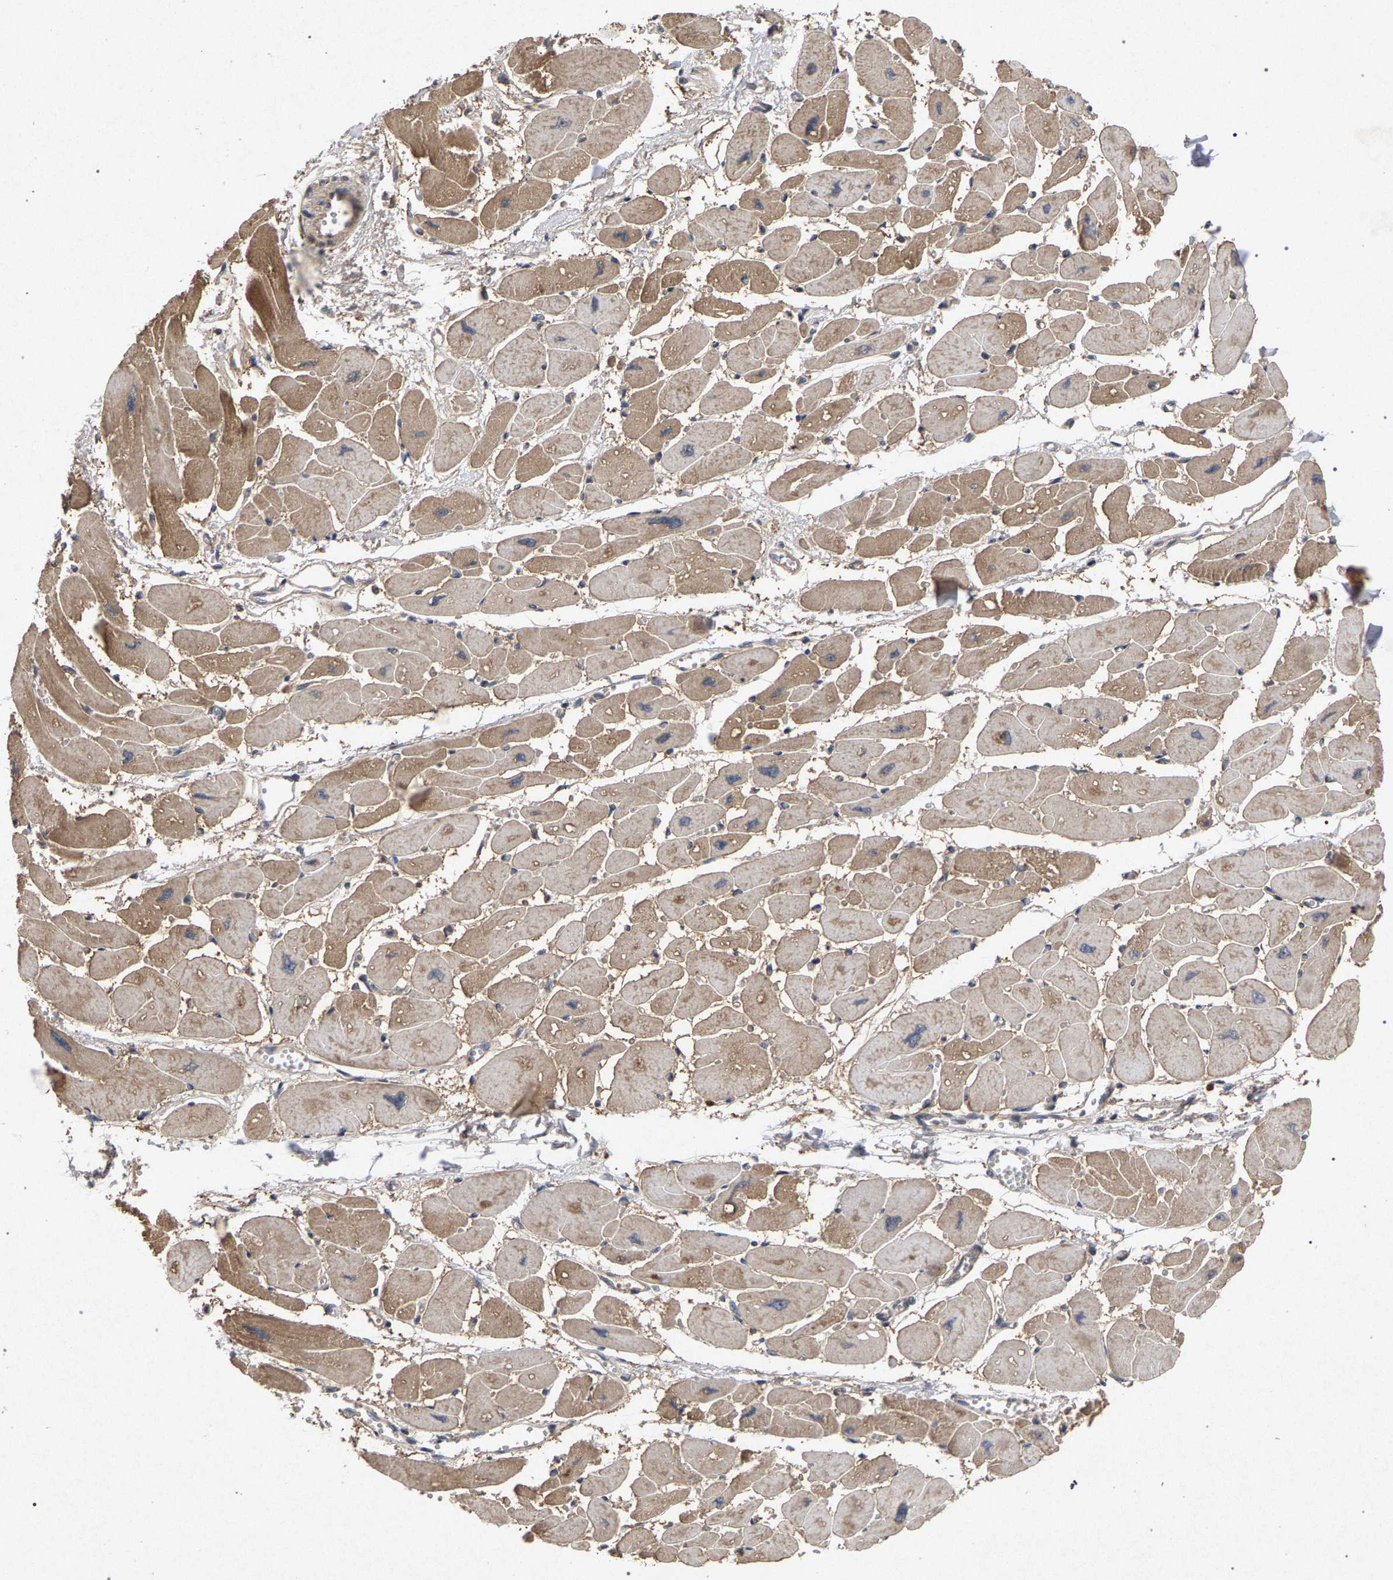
{"staining": {"intensity": "moderate", "quantity": ">75%", "location": "cytoplasmic/membranous"}, "tissue": "heart muscle", "cell_type": "Cardiomyocytes", "image_type": "normal", "snomed": [{"axis": "morphology", "description": "Normal tissue, NOS"}, {"axis": "topography", "description": "Heart"}], "caption": "Immunohistochemical staining of benign heart muscle displays moderate cytoplasmic/membranous protein staining in approximately >75% of cardiomyocytes. The staining was performed using DAB to visualize the protein expression in brown, while the nuclei were stained in blue with hematoxylin (Magnification: 20x).", "gene": "SLC4A4", "patient": {"sex": "female", "age": 54}}